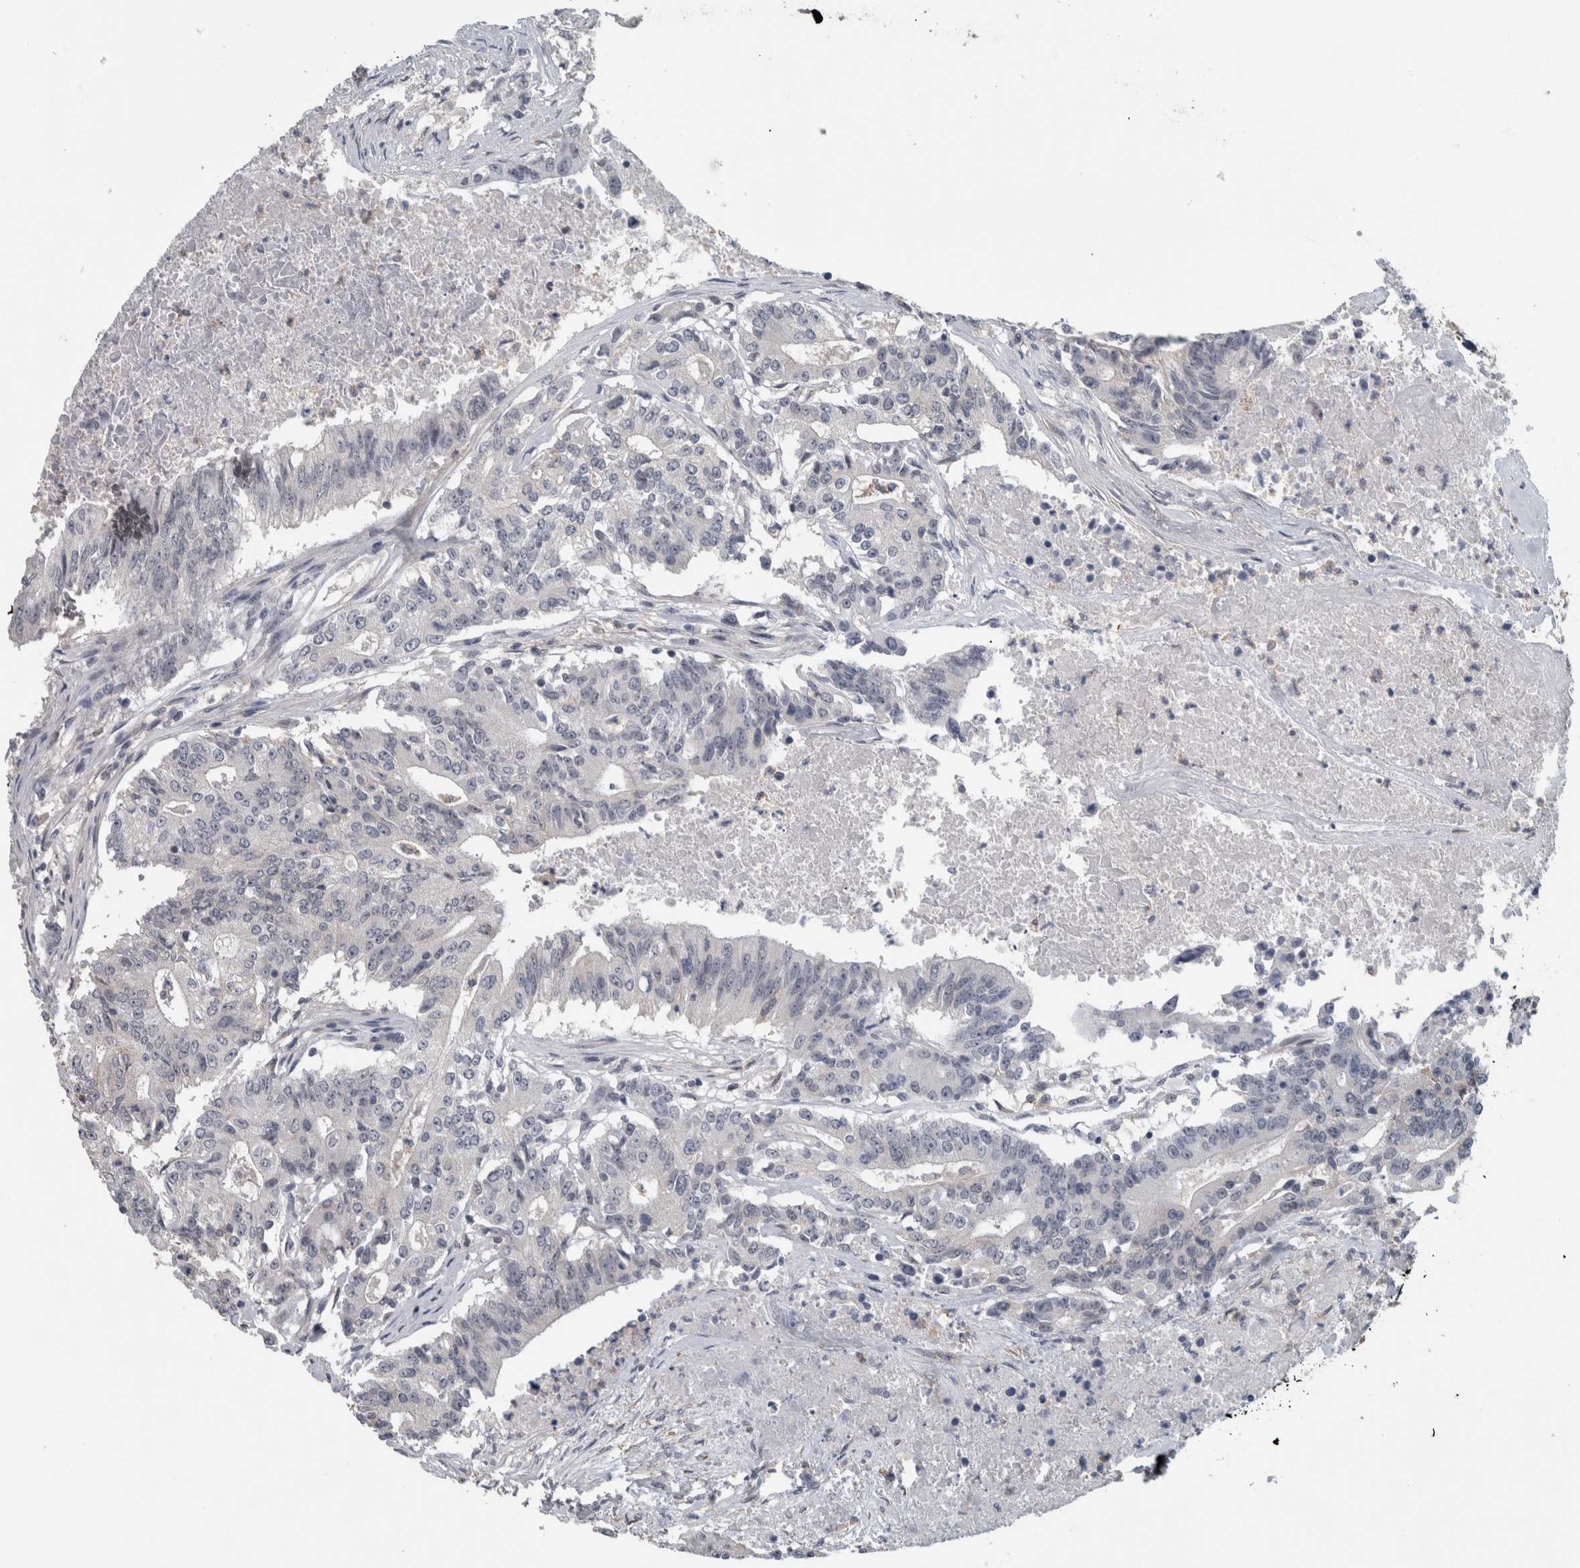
{"staining": {"intensity": "negative", "quantity": "none", "location": "none"}, "tissue": "colorectal cancer", "cell_type": "Tumor cells", "image_type": "cancer", "snomed": [{"axis": "morphology", "description": "Adenocarcinoma, NOS"}, {"axis": "topography", "description": "Colon"}], "caption": "Tumor cells are negative for brown protein staining in colorectal adenocarcinoma.", "gene": "ACSF2", "patient": {"sex": "female", "age": 77}}